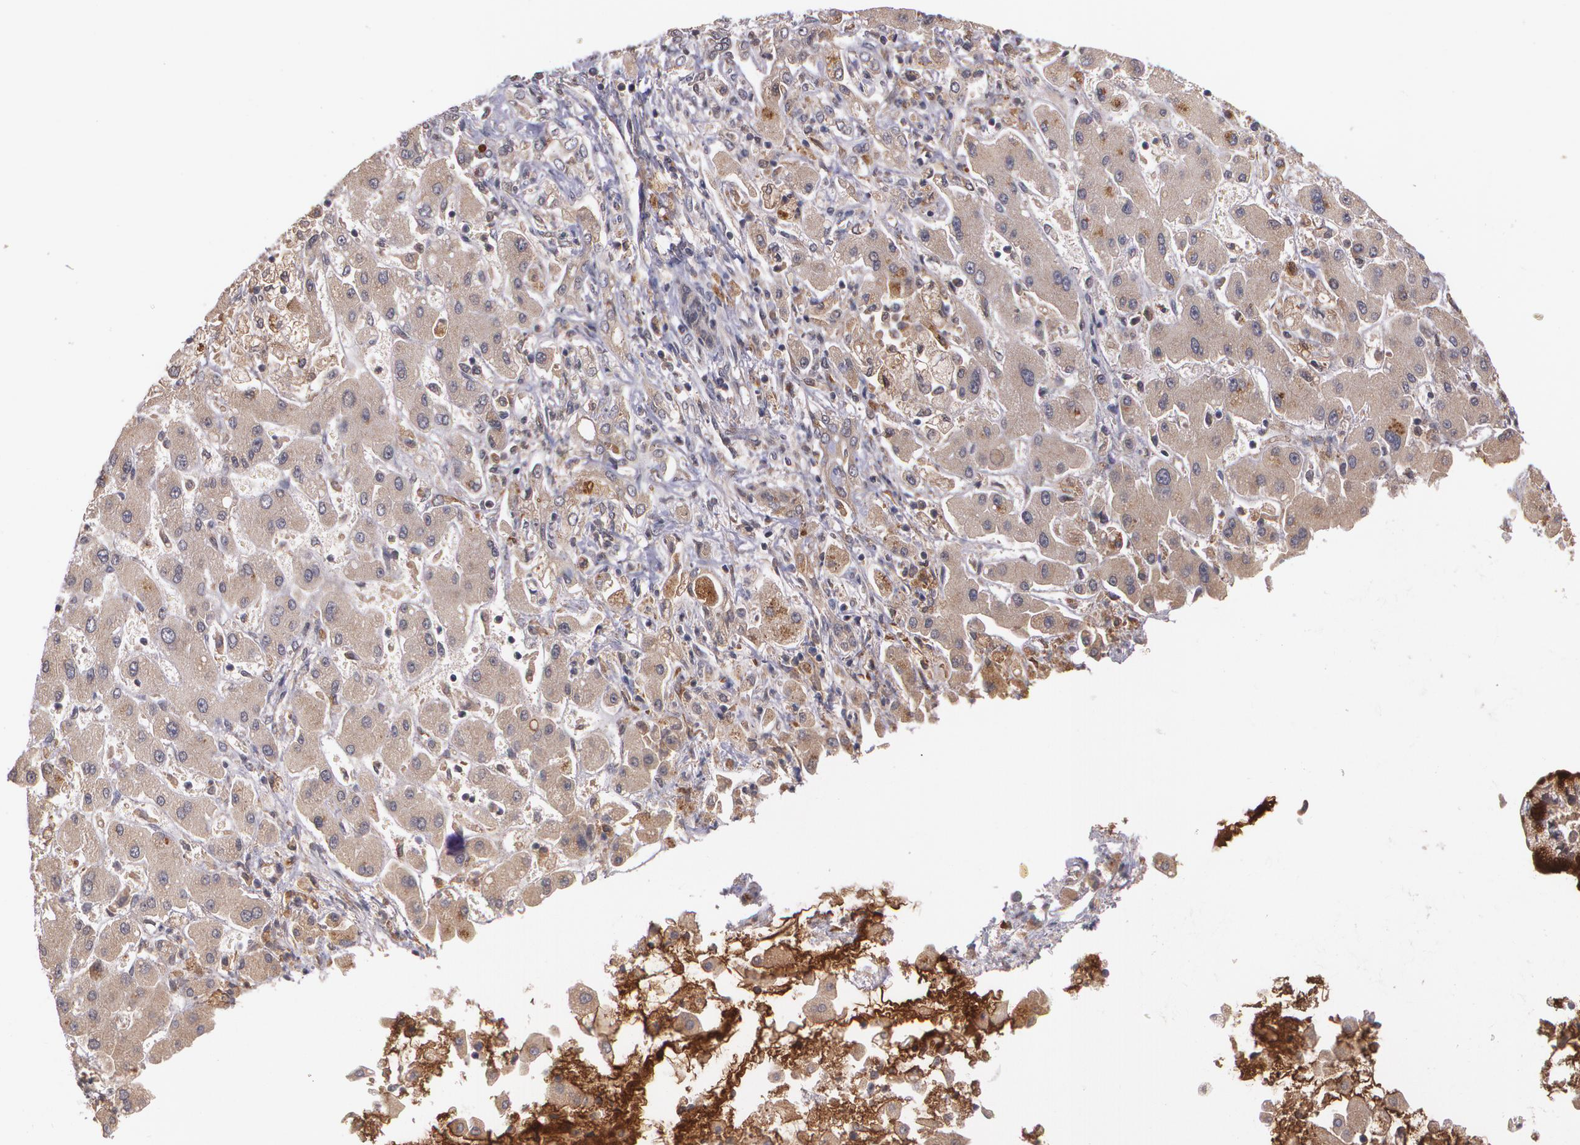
{"staining": {"intensity": "moderate", "quantity": "25%-75%", "location": "cytoplasmic/membranous"}, "tissue": "liver cancer", "cell_type": "Tumor cells", "image_type": "cancer", "snomed": [{"axis": "morphology", "description": "Cholangiocarcinoma"}, {"axis": "topography", "description": "Liver"}], "caption": "Cholangiocarcinoma (liver) stained for a protein shows moderate cytoplasmic/membranous positivity in tumor cells.", "gene": "IFNGR2", "patient": {"sex": "male", "age": 50}}